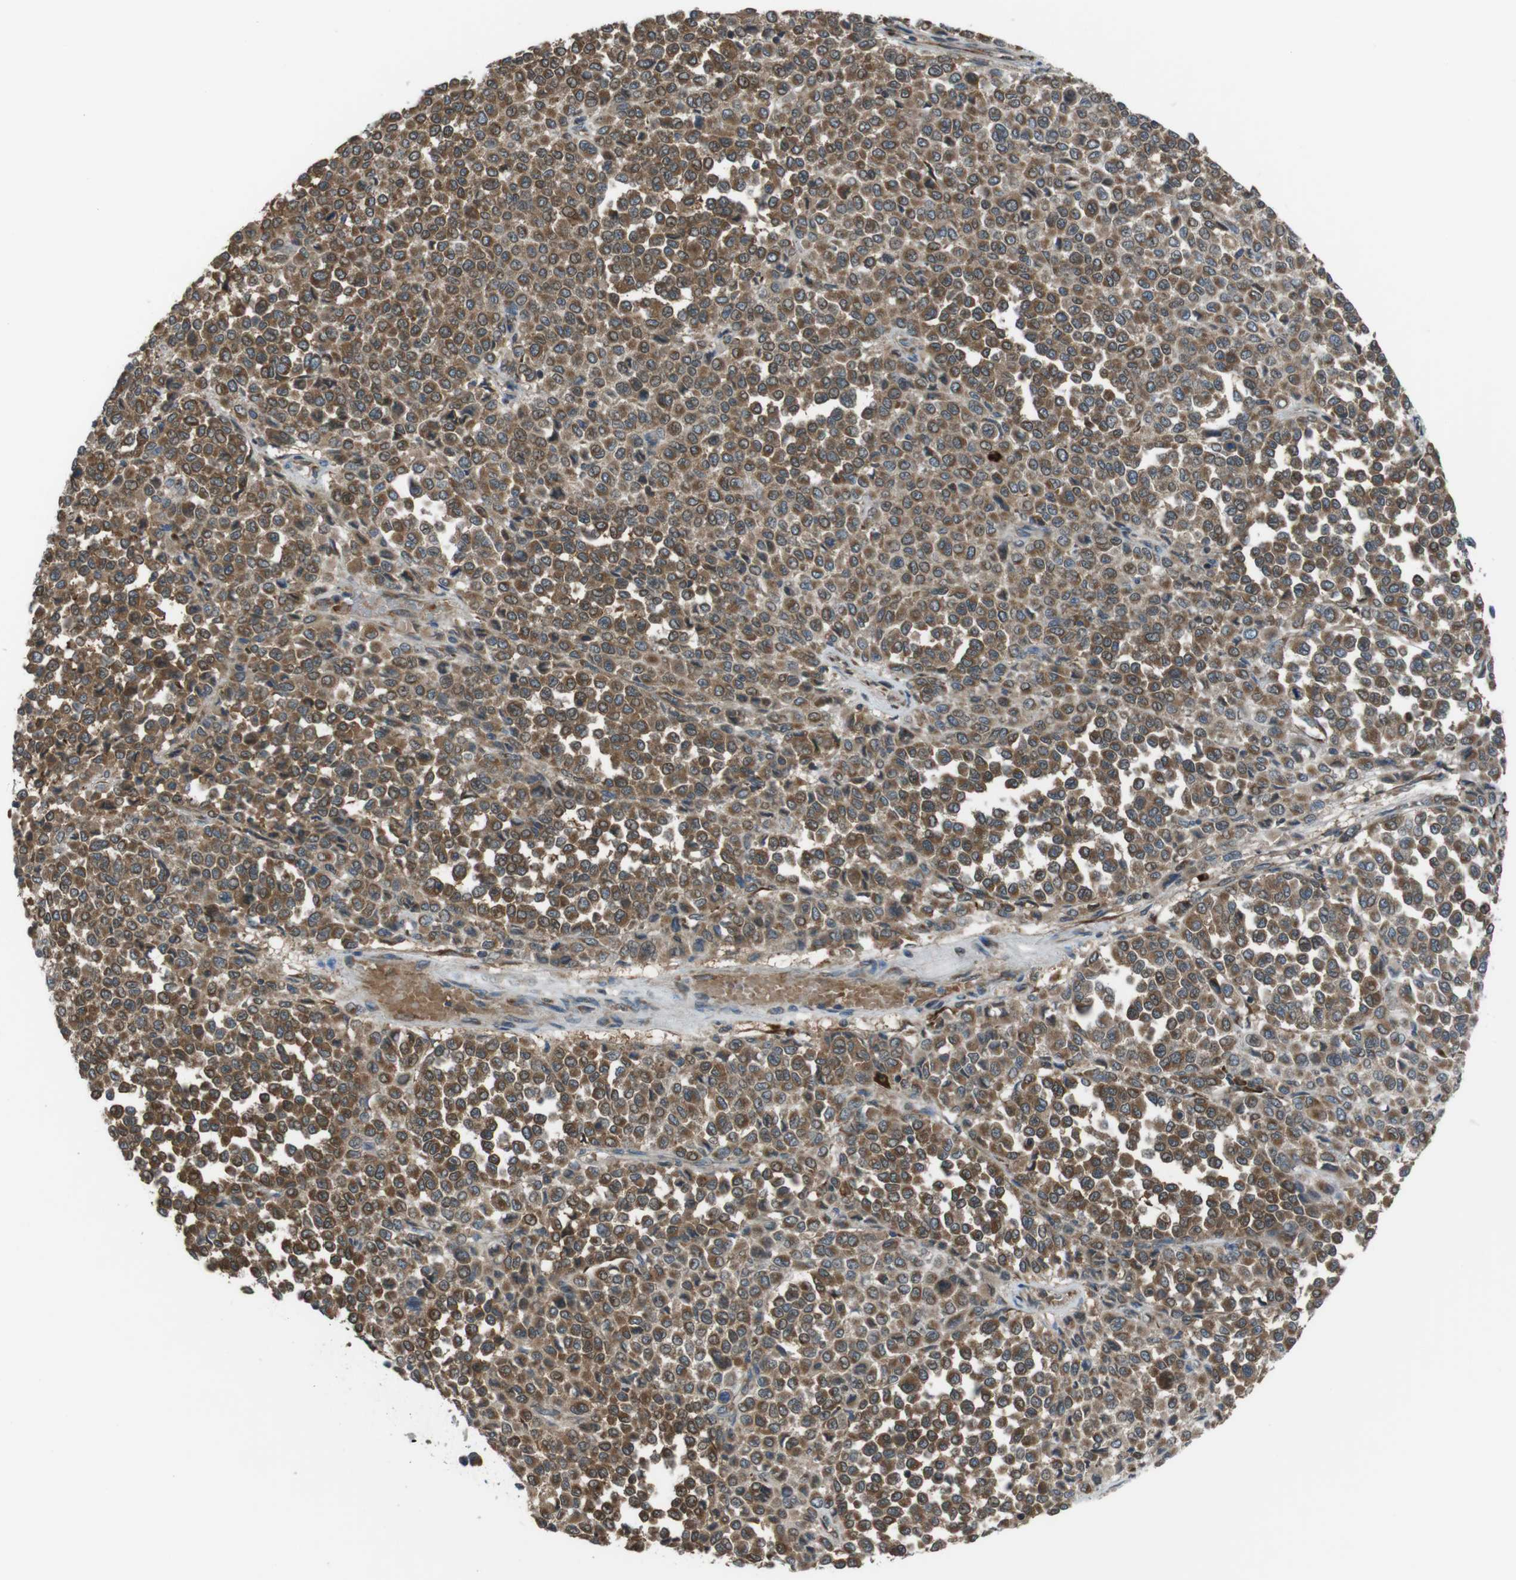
{"staining": {"intensity": "moderate", "quantity": ">75%", "location": "cytoplasmic/membranous"}, "tissue": "melanoma", "cell_type": "Tumor cells", "image_type": "cancer", "snomed": [{"axis": "morphology", "description": "Malignant melanoma, Metastatic site"}, {"axis": "topography", "description": "Pancreas"}], "caption": "Melanoma was stained to show a protein in brown. There is medium levels of moderate cytoplasmic/membranous positivity in approximately >75% of tumor cells.", "gene": "SSR3", "patient": {"sex": "female", "age": 30}}